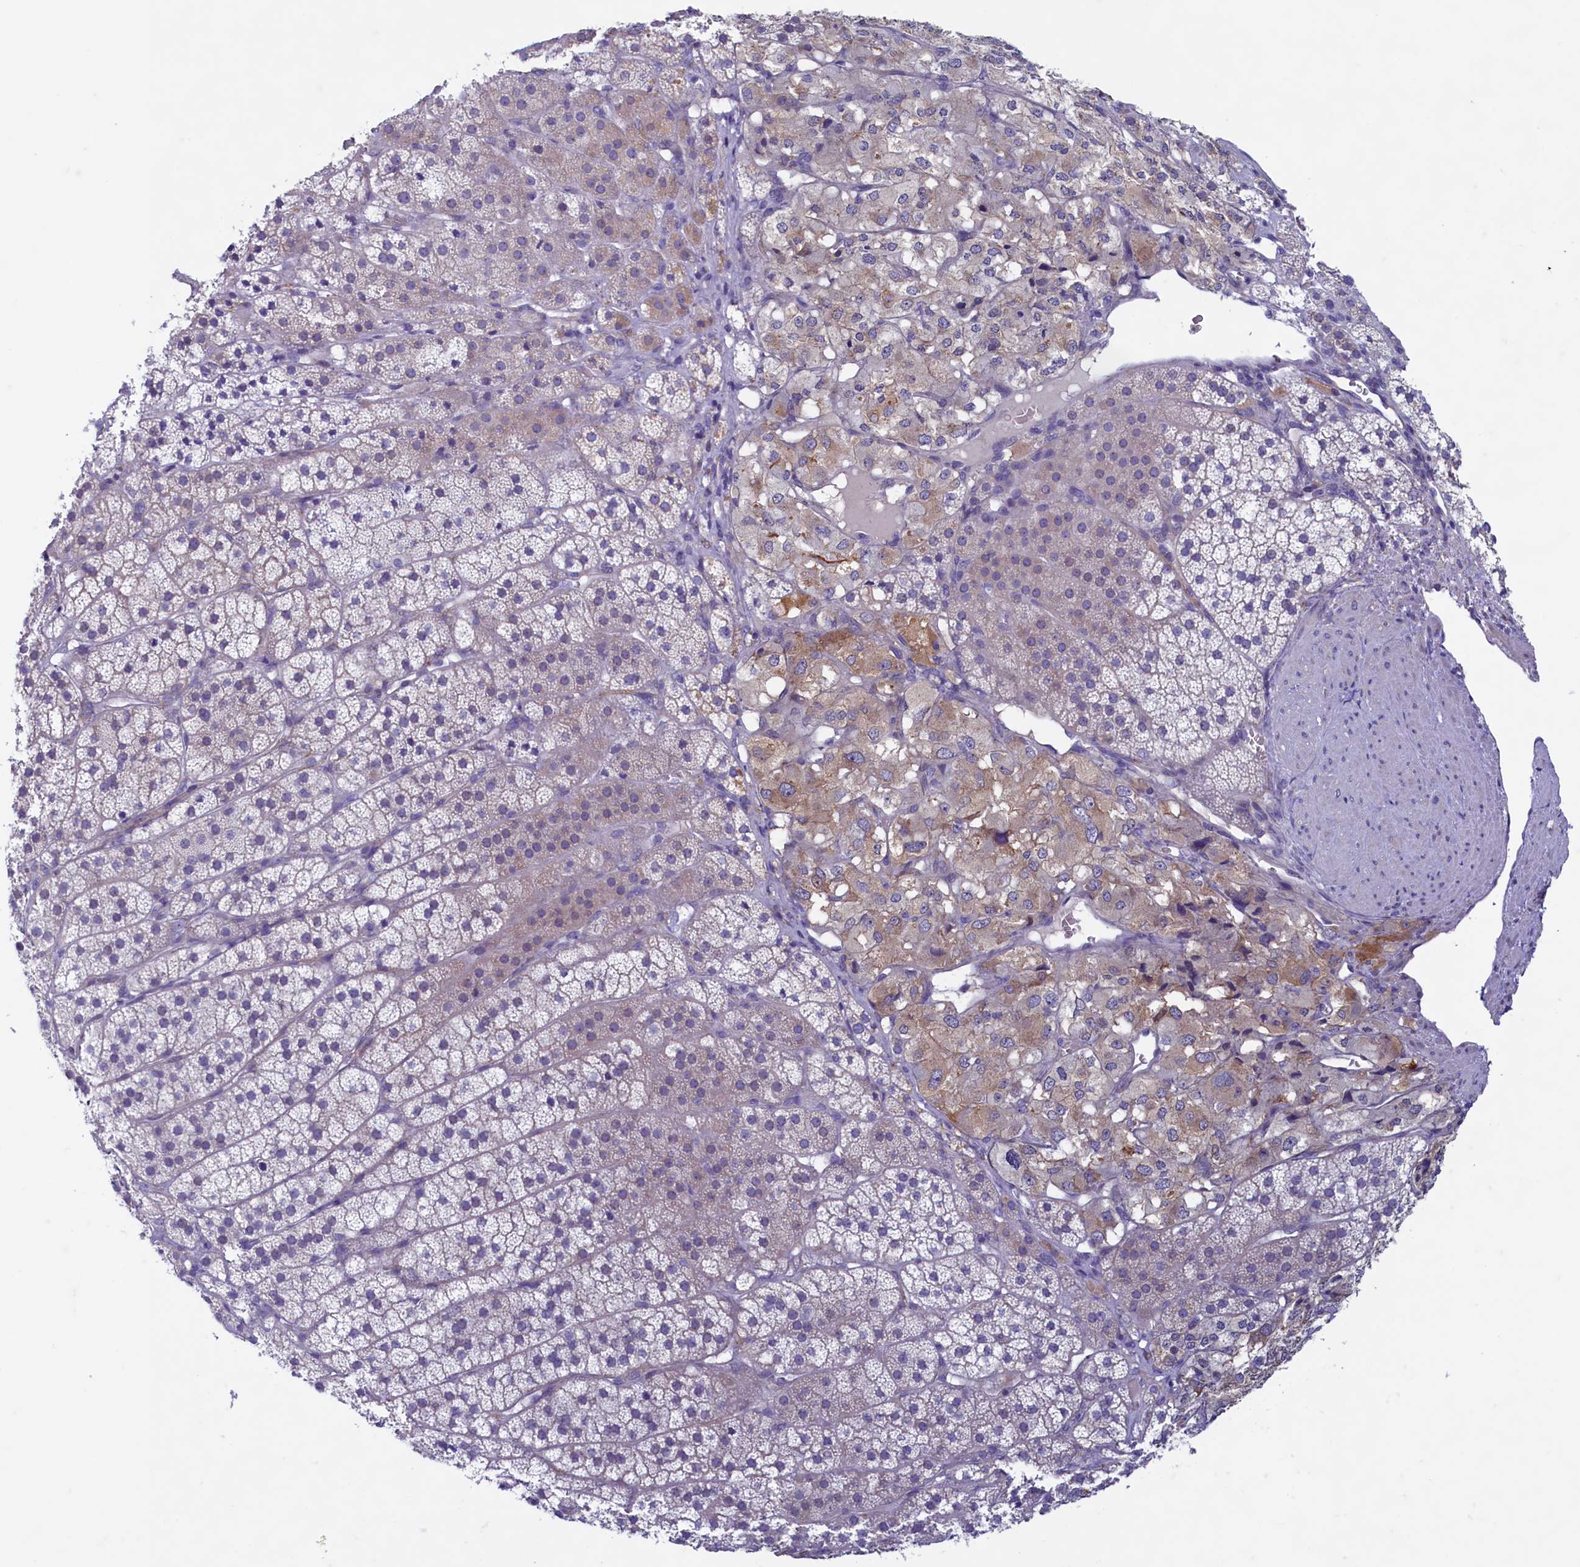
{"staining": {"intensity": "moderate", "quantity": "<25%", "location": "cytoplasmic/membranous"}, "tissue": "adrenal gland", "cell_type": "Glandular cells", "image_type": "normal", "snomed": [{"axis": "morphology", "description": "Normal tissue, NOS"}, {"axis": "topography", "description": "Adrenal gland"}], "caption": "This micrograph displays unremarkable adrenal gland stained with immunohistochemistry to label a protein in brown. The cytoplasmic/membranous of glandular cells show moderate positivity for the protein. Nuclei are counter-stained blue.", "gene": "MAP1LC3A", "patient": {"sex": "female", "age": 44}}